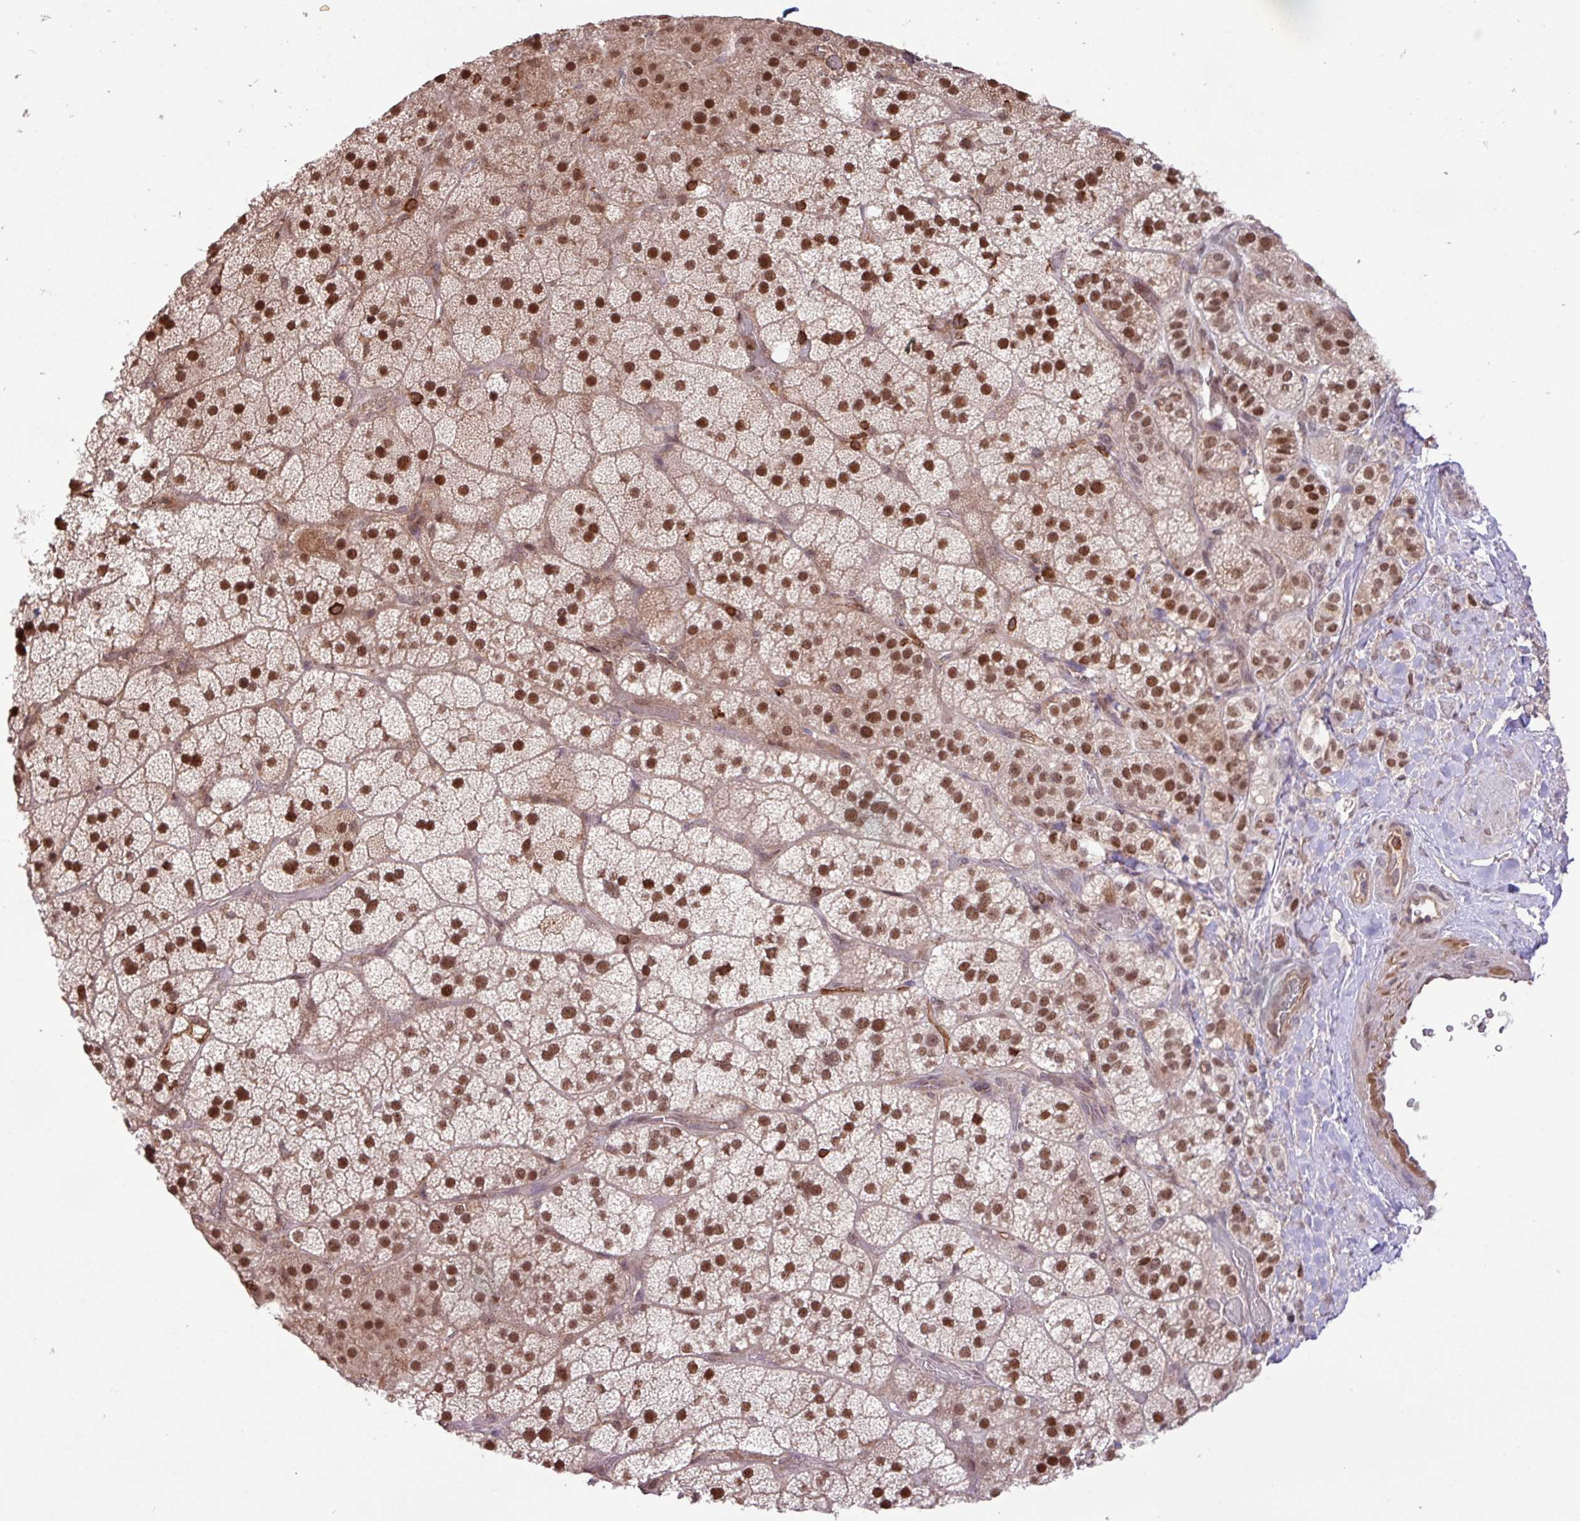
{"staining": {"intensity": "strong", "quantity": "25%-75%", "location": "nuclear"}, "tissue": "adrenal gland", "cell_type": "Glandular cells", "image_type": "normal", "snomed": [{"axis": "morphology", "description": "Normal tissue, NOS"}, {"axis": "topography", "description": "Adrenal gland"}], "caption": "Immunohistochemical staining of normal human adrenal gland exhibits high levels of strong nuclear expression in about 25%-75% of glandular cells.", "gene": "GON7", "patient": {"sex": "male", "age": 57}}